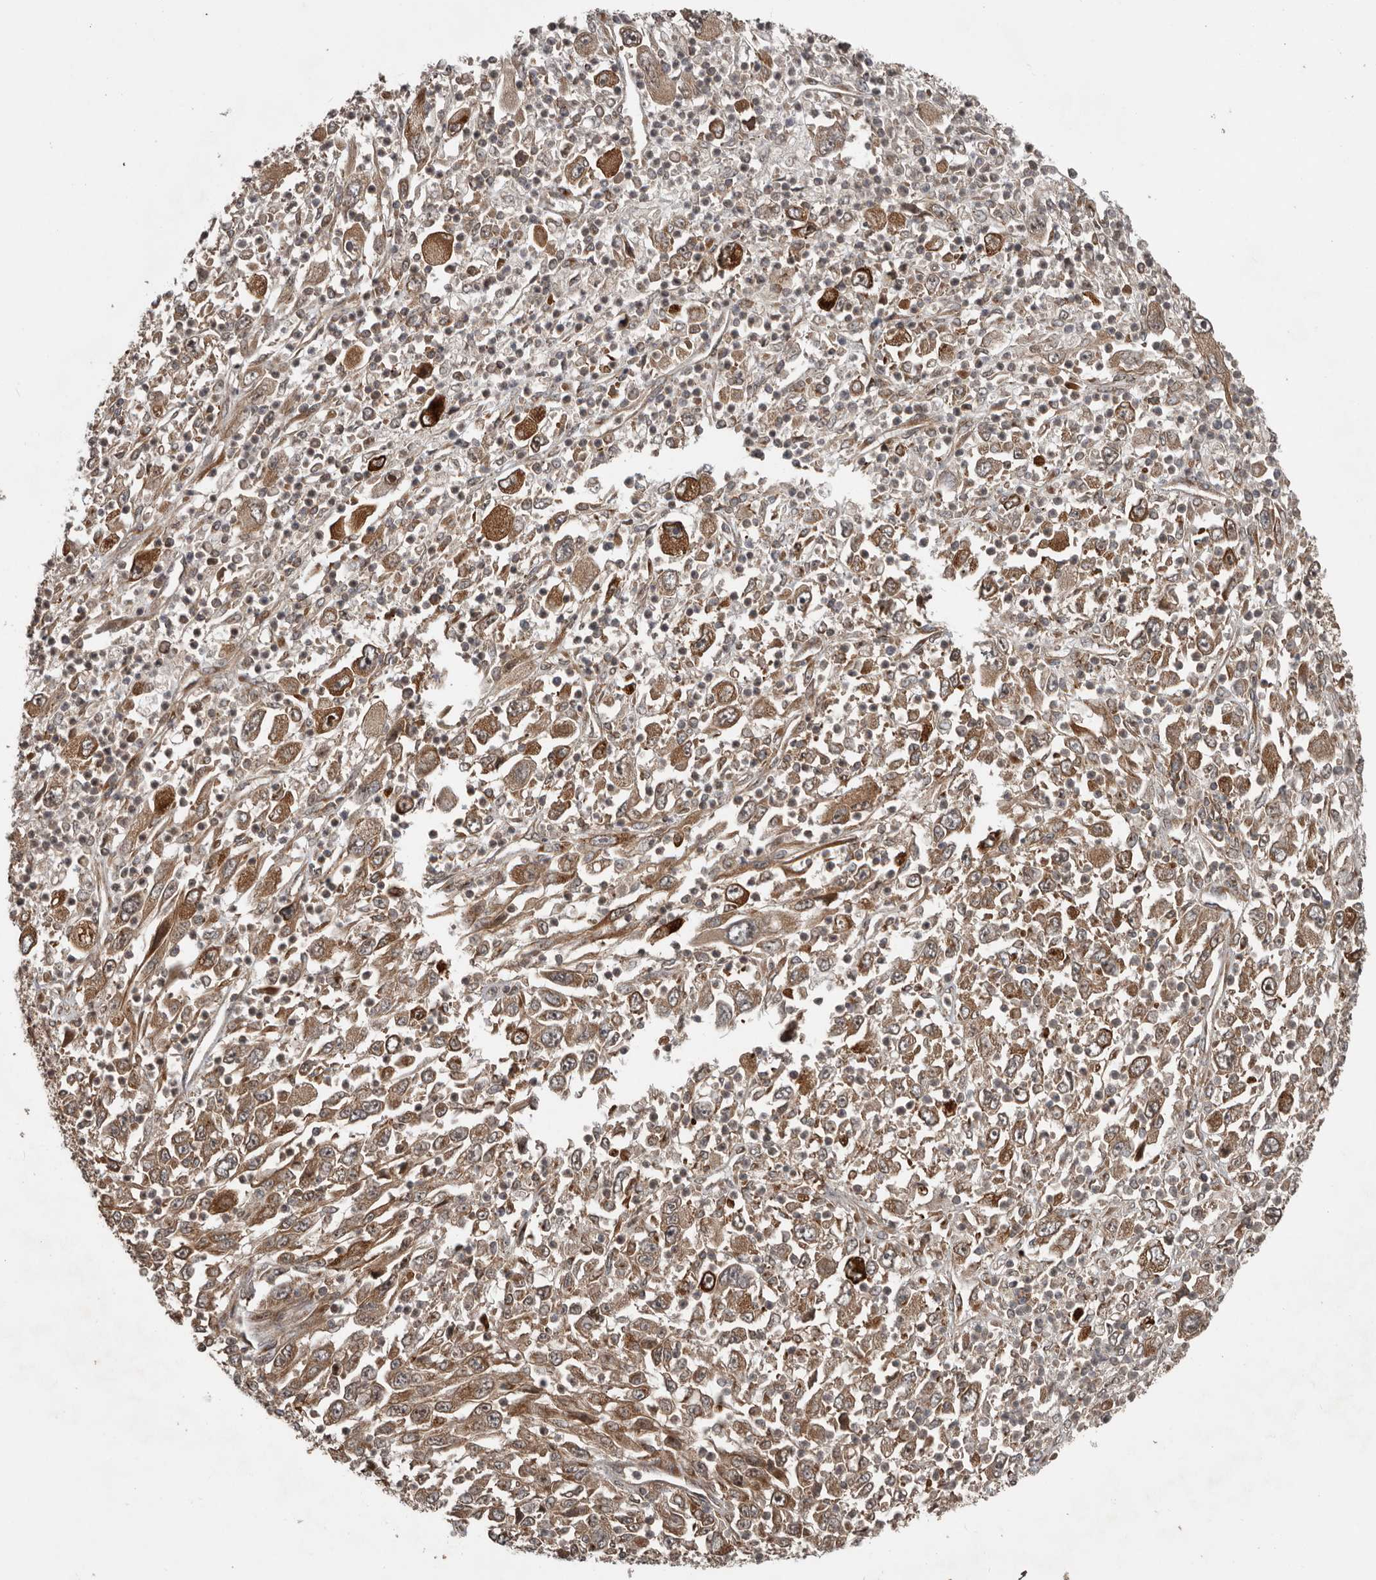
{"staining": {"intensity": "moderate", "quantity": ">75%", "location": "cytoplasmic/membranous"}, "tissue": "melanoma", "cell_type": "Tumor cells", "image_type": "cancer", "snomed": [{"axis": "morphology", "description": "Malignant melanoma, Metastatic site"}, {"axis": "topography", "description": "Skin"}], "caption": "A photomicrograph of human melanoma stained for a protein exhibits moderate cytoplasmic/membranous brown staining in tumor cells. (DAB IHC, brown staining for protein, blue staining for nuclei).", "gene": "CCDC190", "patient": {"sex": "female", "age": 56}}